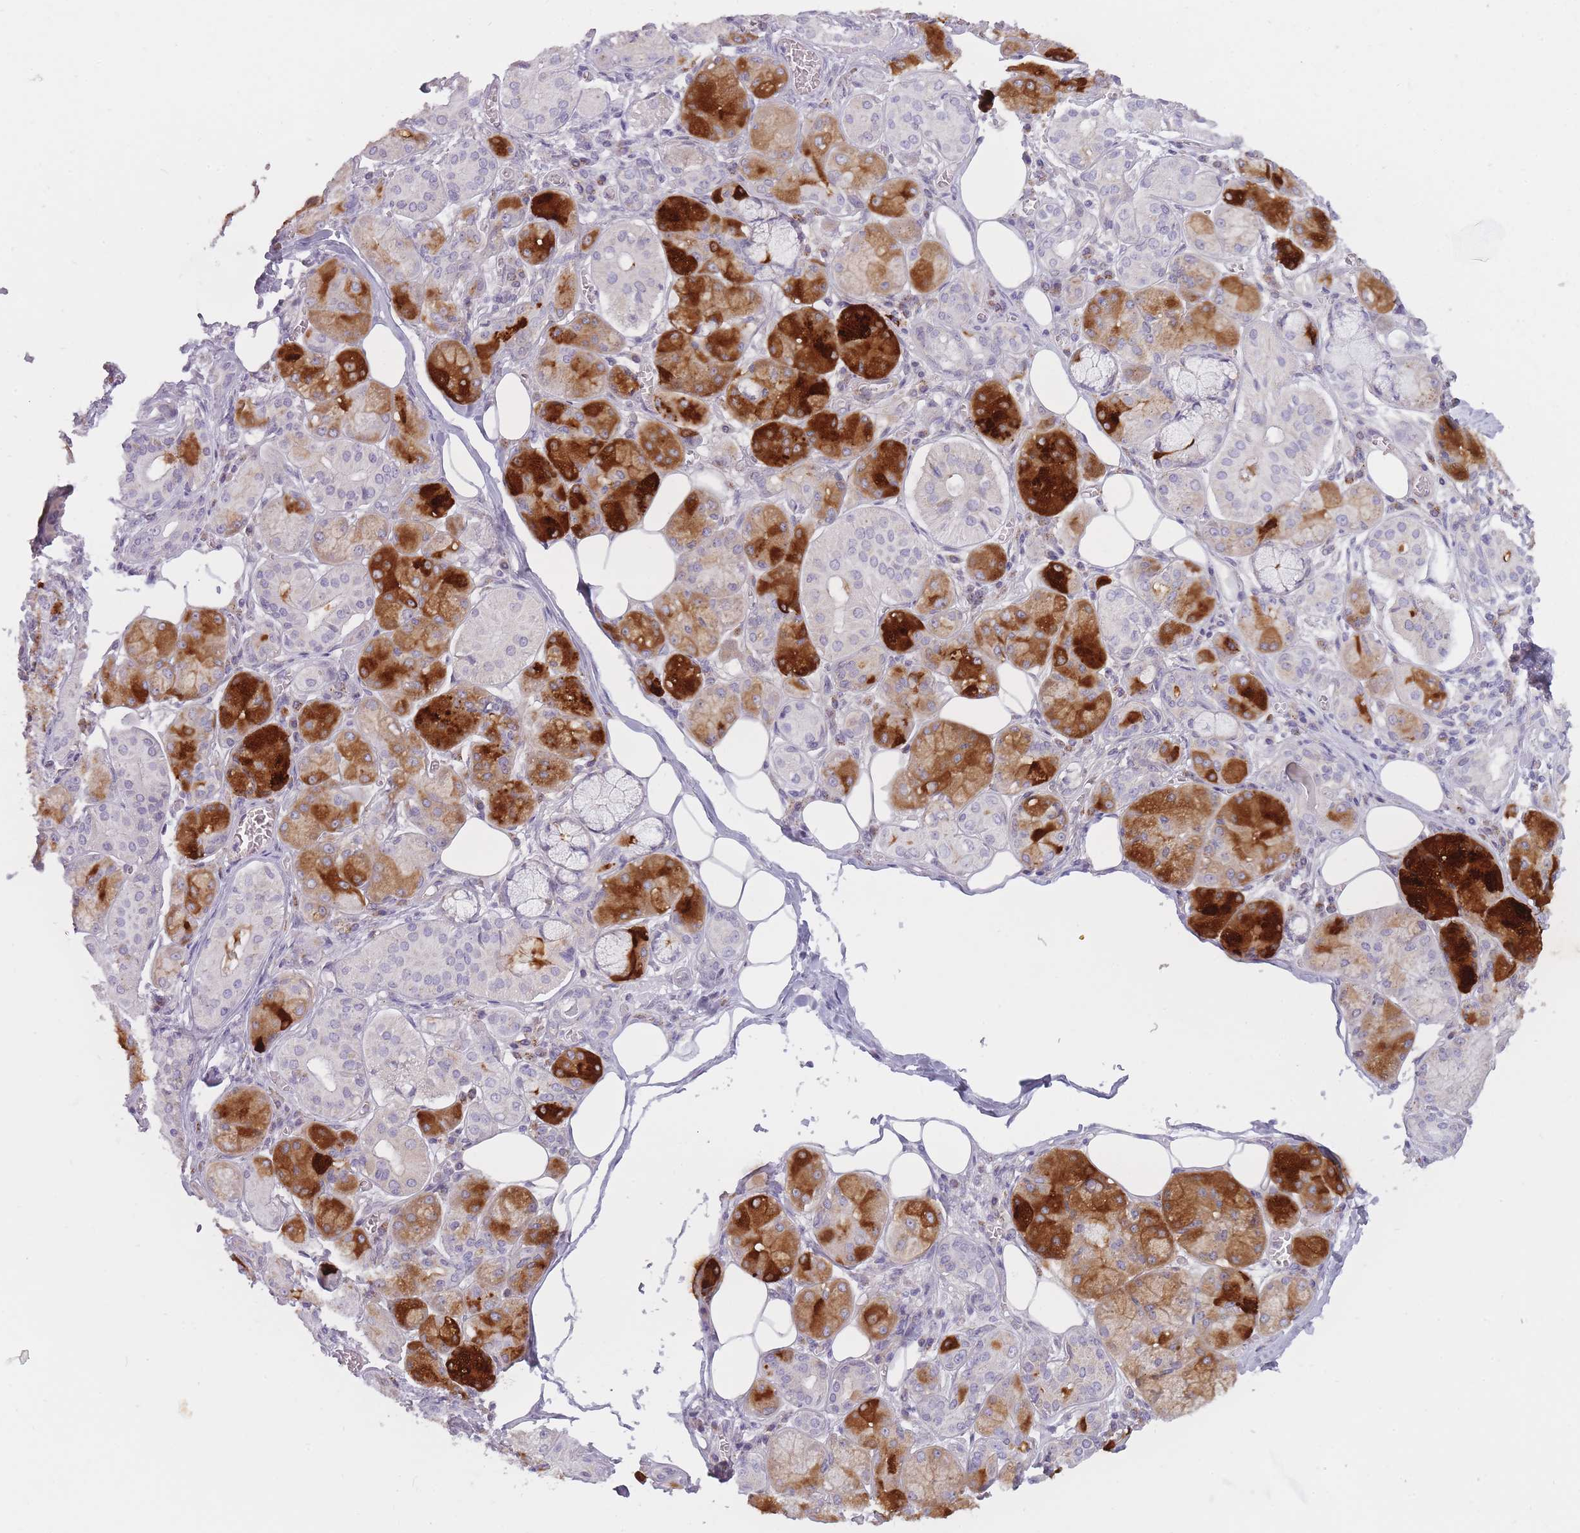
{"staining": {"intensity": "strong", "quantity": "25%-75%", "location": "cytoplasmic/membranous"}, "tissue": "salivary gland", "cell_type": "Glandular cells", "image_type": "normal", "snomed": [{"axis": "morphology", "description": "Normal tissue, NOS"}, {"axis": "topography", "description": "Salivary gland"}], "caption": "Brown immunohistochemical staining in normal human salivary gland exhibits strong cytoplasmic/membranous staining in about 25%-75% of glandular cells.", "gene": "PGRMC2", "patient": {"sex": "male", "age": 74}}